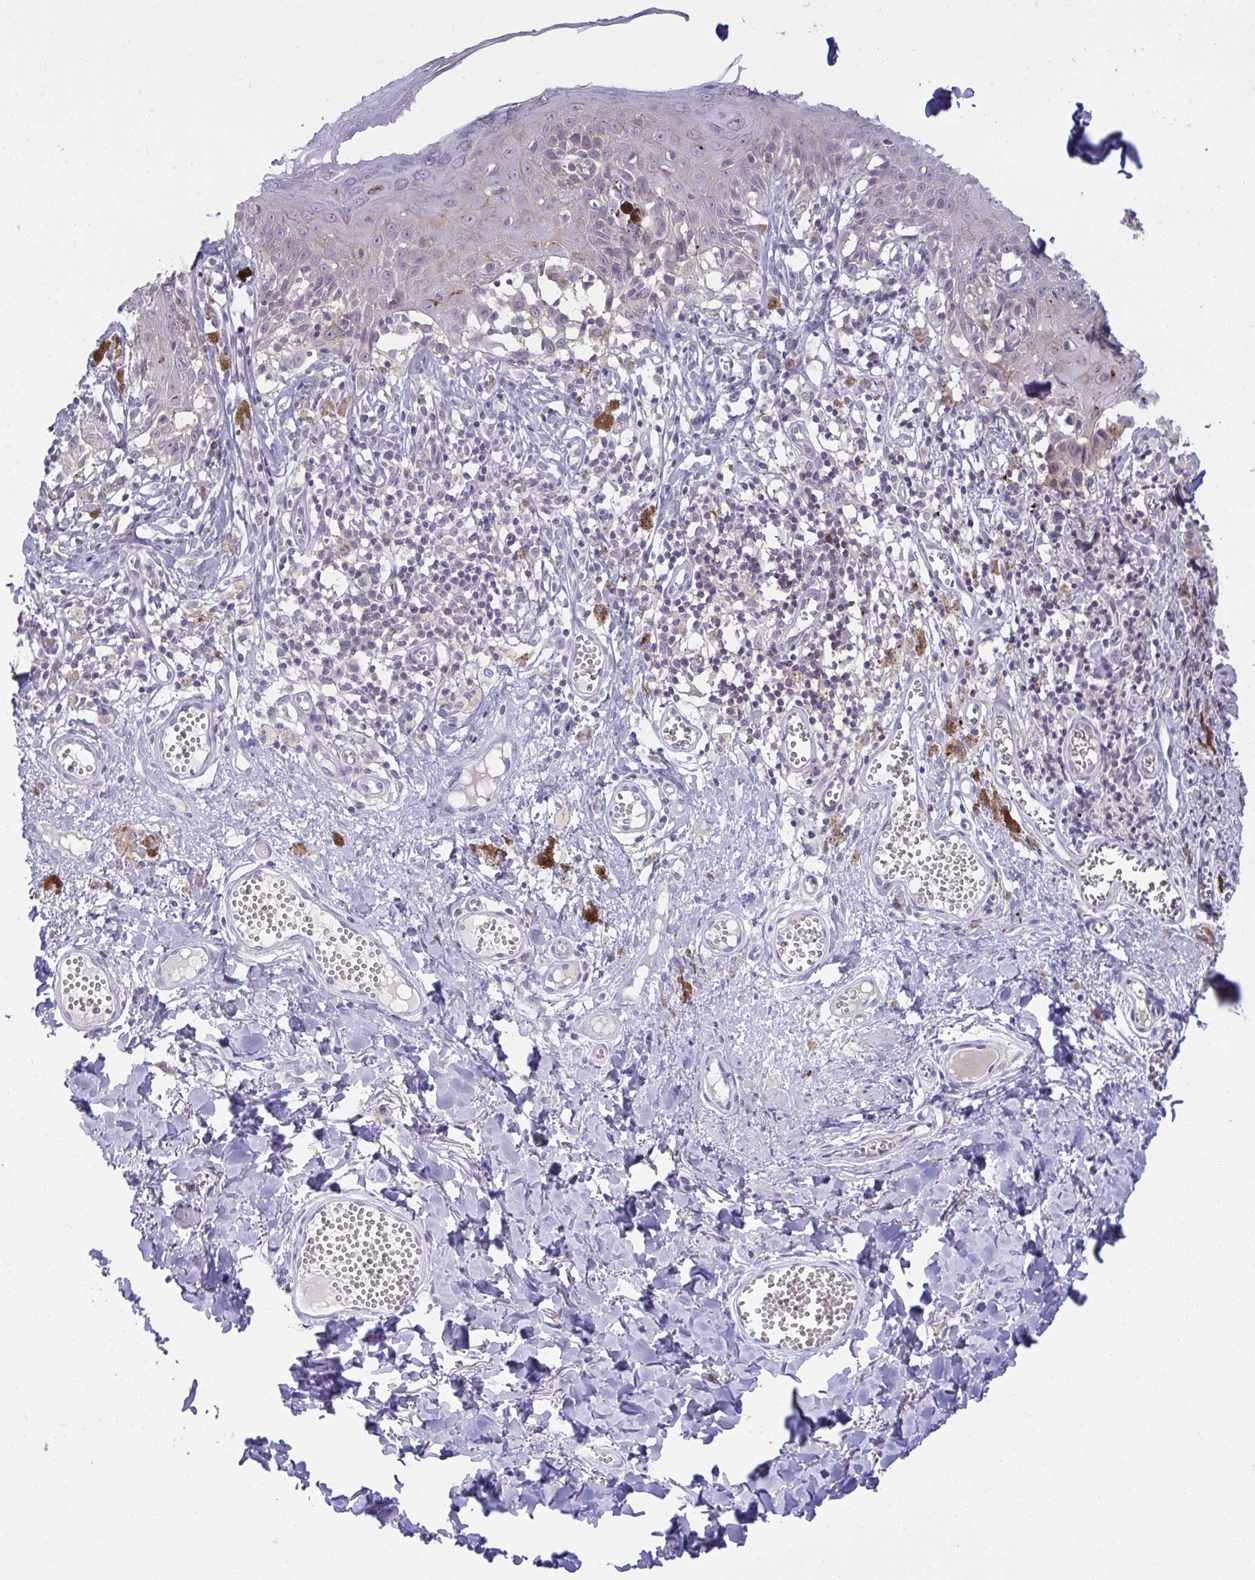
{"staining": {"intensity": "negative", "quantity": "none", "location": "none"}, "tissue": "melanoma", "cell_type": "Tumor cells", "image_type": "cancer", "snomed": [{"axis": "morphology", "description": "Malignant melanoma, NOS"}, {"axis": "topography", "description": "Skin"}], "caption": "Tumor cells are negative for protein expression in human melanoma.", "gene": "RGPD5", "patient": {"sex": "female", "age": 49}}